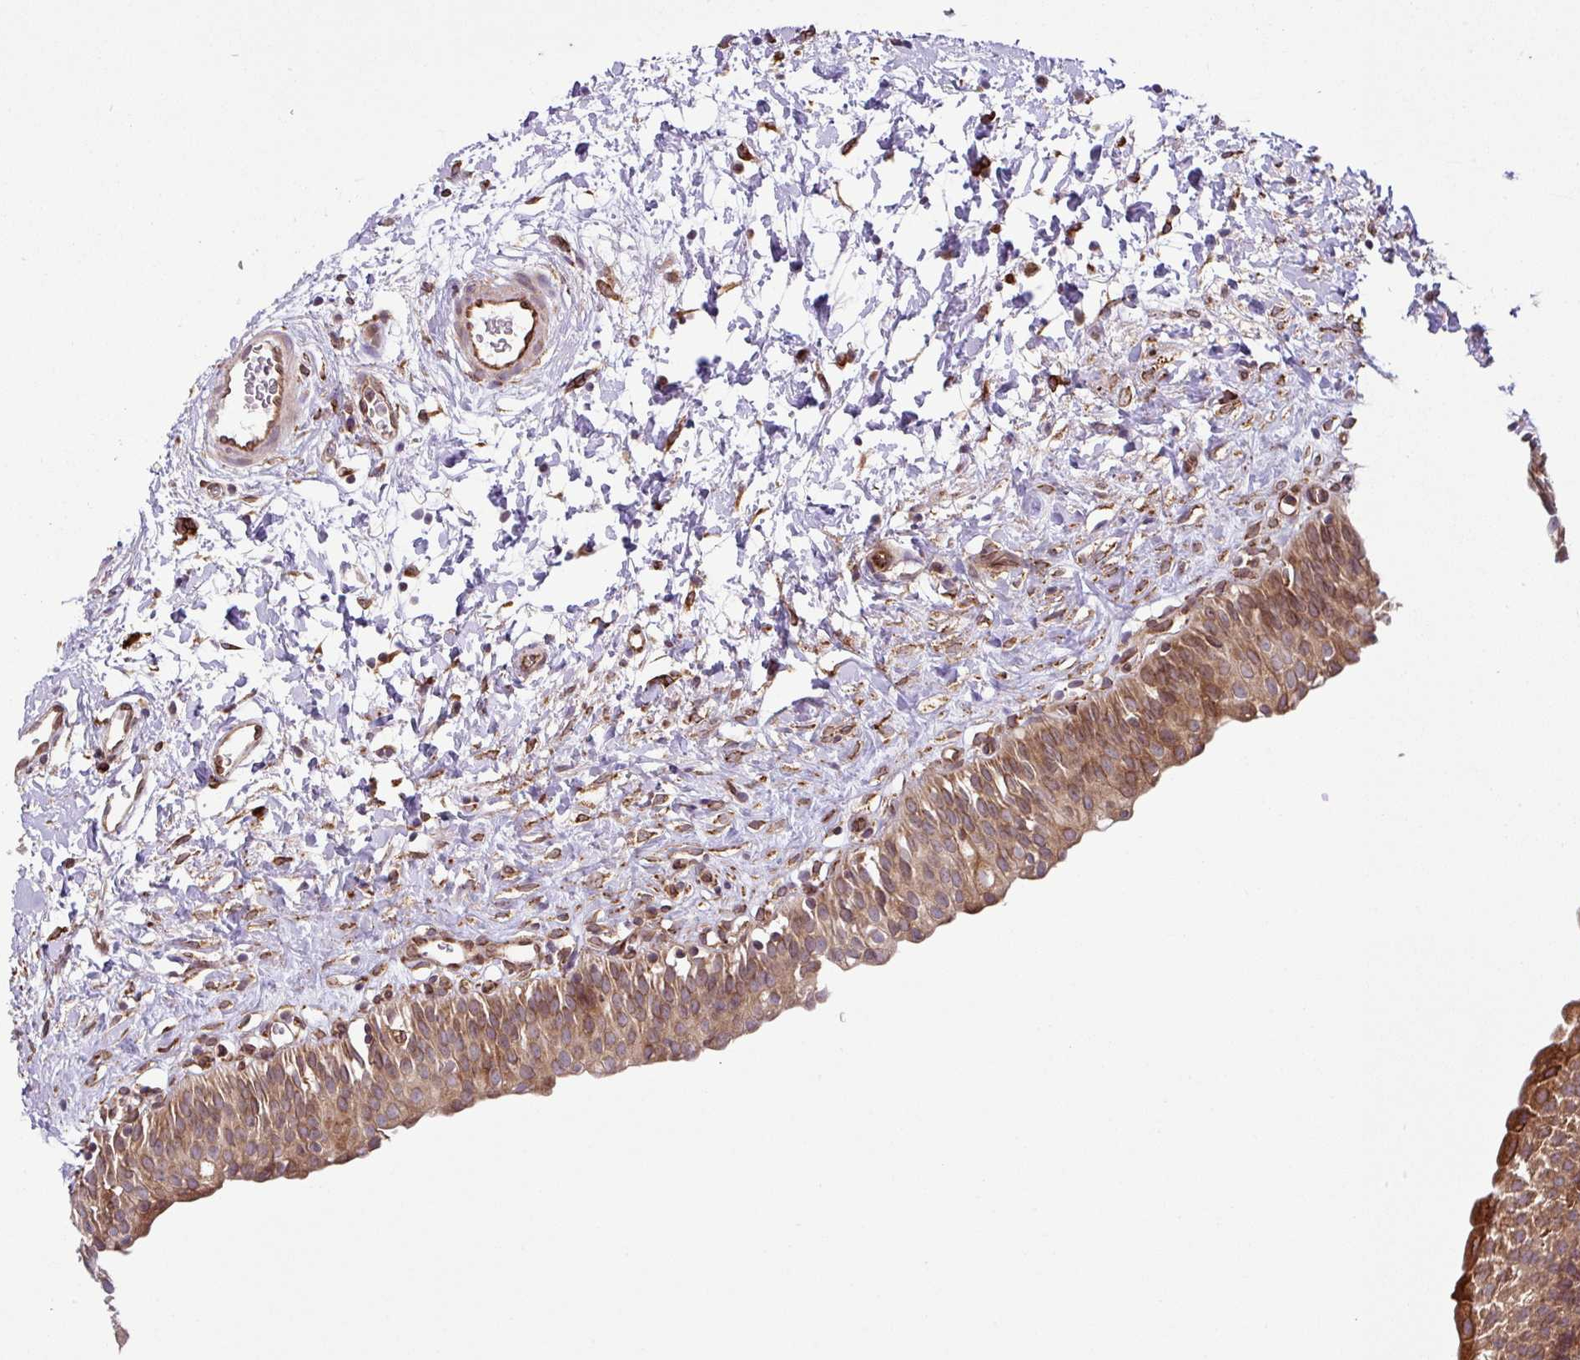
{"staining": {"intensity": "strong", "quantity": ">75%", "location": "cytoplasmic/membranous"}, "tissue": "urinary bladder", "cell_type": "Urothelial cells", "image_type": "normal", "snomed": [{"axis": "morphology", "description": "Normal tissue, NOS"}, {"axis": "topography", "description": "Urinary bladder"}], "caption": "Protein staining by immunohistochemistry (IHC) shows strong cytoplasmic/membranous staining in approximately >75% of urothelial cells in unremarkable urinary bladder.", "gene": "SLC39A7", "patient": {"sex": "male", "age": 51}}